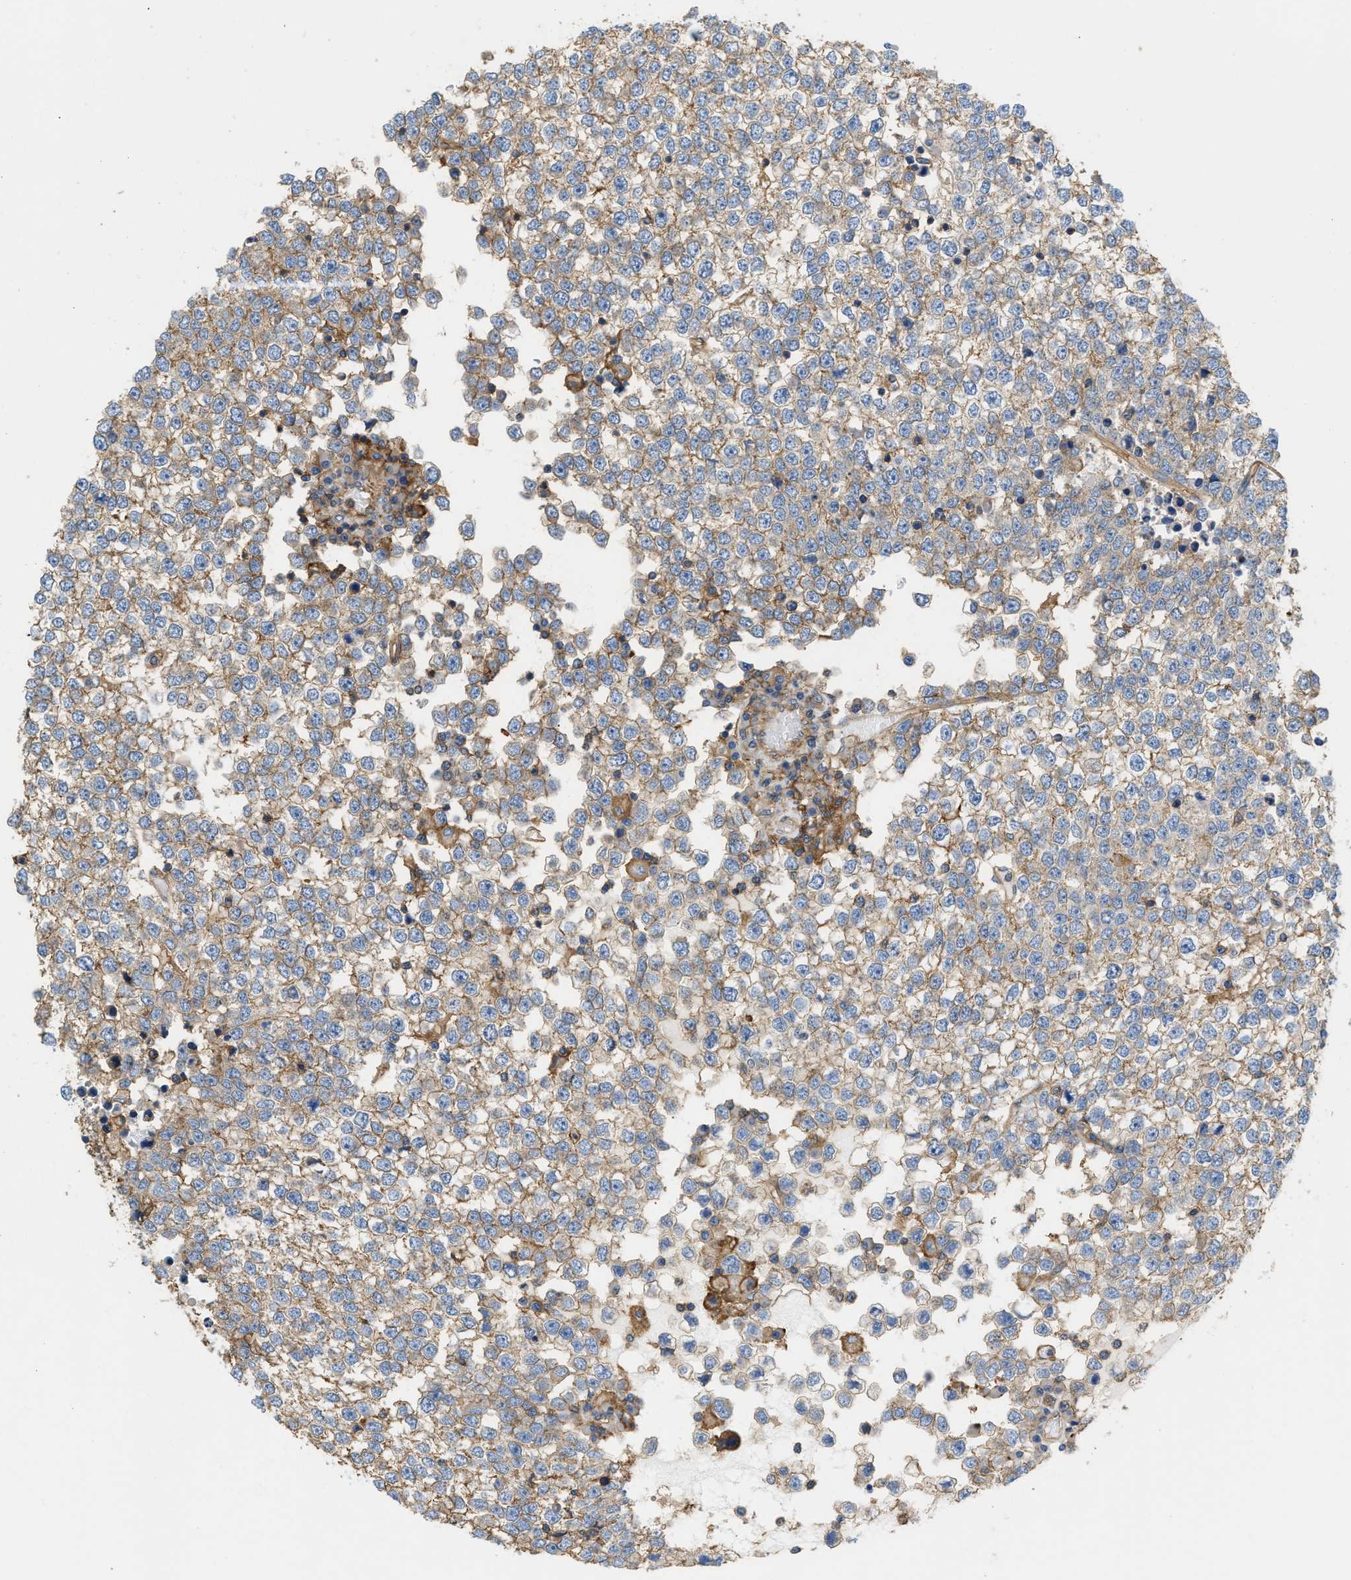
{"staining": {"intensity": "moderate", "quantity": ">75%", "location": "cytoplasmic/membranous"}, "tissue": "testis cancer", "cell_type": "Tumor cells", "image_type": "cancer", "snomed": [{"axis": "morphology", "description": "Seminoma, NOS"}, {"axis": "topography", "description": "Testis"}], "caption": "A micrograph of human testis seminoma stained for a protein exhibits moderate cytoplasmic/membranous brown staining in tumor cells. The protein of interest is stained brown, and the nuclei are stained in blue (DAB IHC with brightfield microscopy, high magnification).", "gene": "GNB4", "patient": {"sex": "male", "age": 65}}